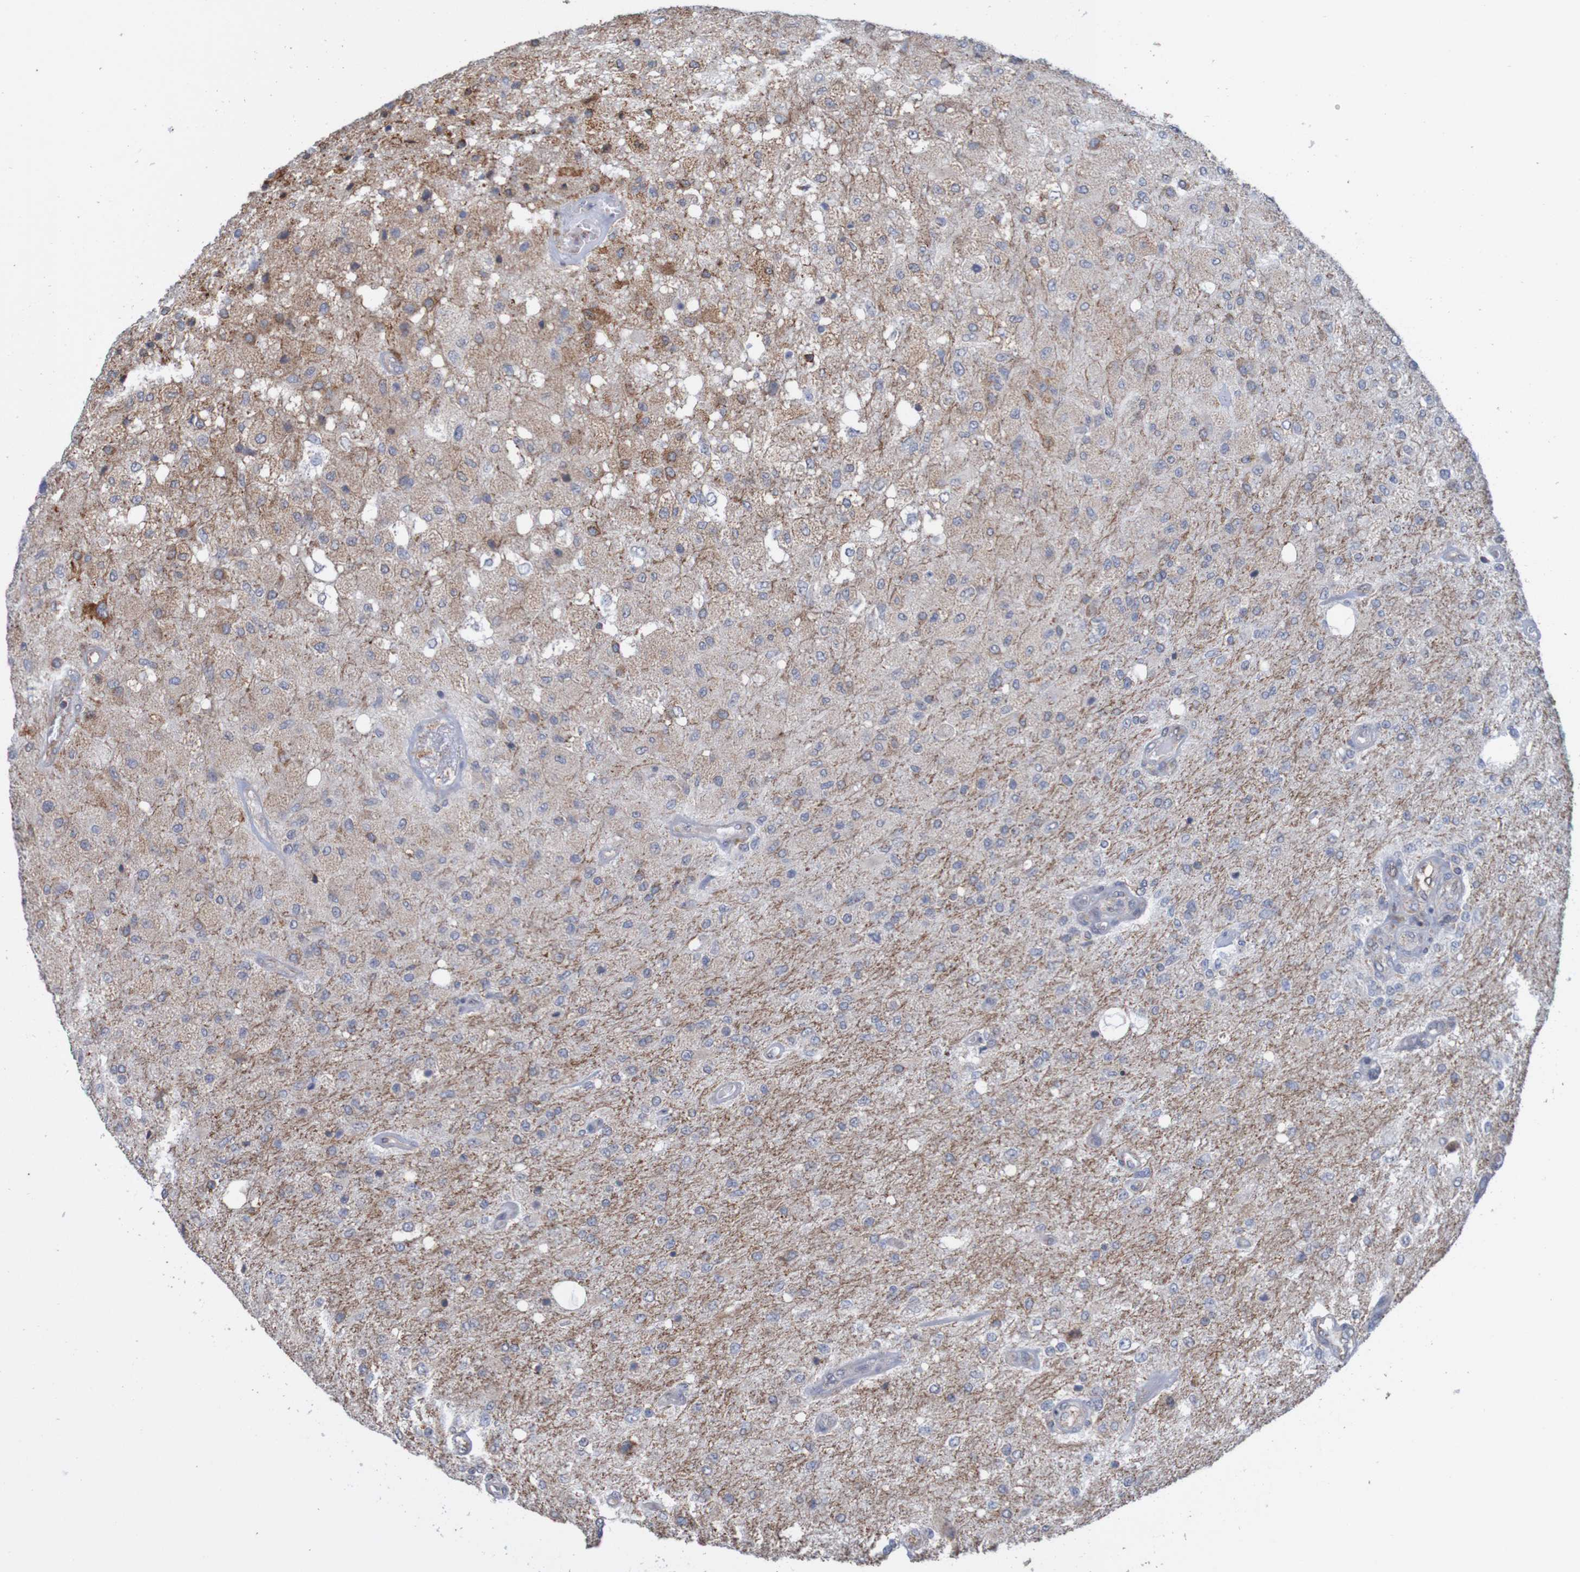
{"staining": {"intensity": "moderate", "quantity": "25%-75%", "location": "cytoplasmic/membranous"}, "tissue": "glioma", "cell_type": "Tumor cells", "image_type": "cancer", "snomed": [{"axis": "morphology", "description": "Normal tissue, NOS"}, {"axis": "morphology", "description": "Glioma, malignant, High grade"}, {"axis": "topography", "description": "Cerebral cortex"}], "caption": "A histopathology image of glioma stained for a protein demonstrates moderate cytoplasmic/membranous brown staining in tumor cells.", "gene": "PDIA3", "patient": {"sex": "male", "age": 77}}